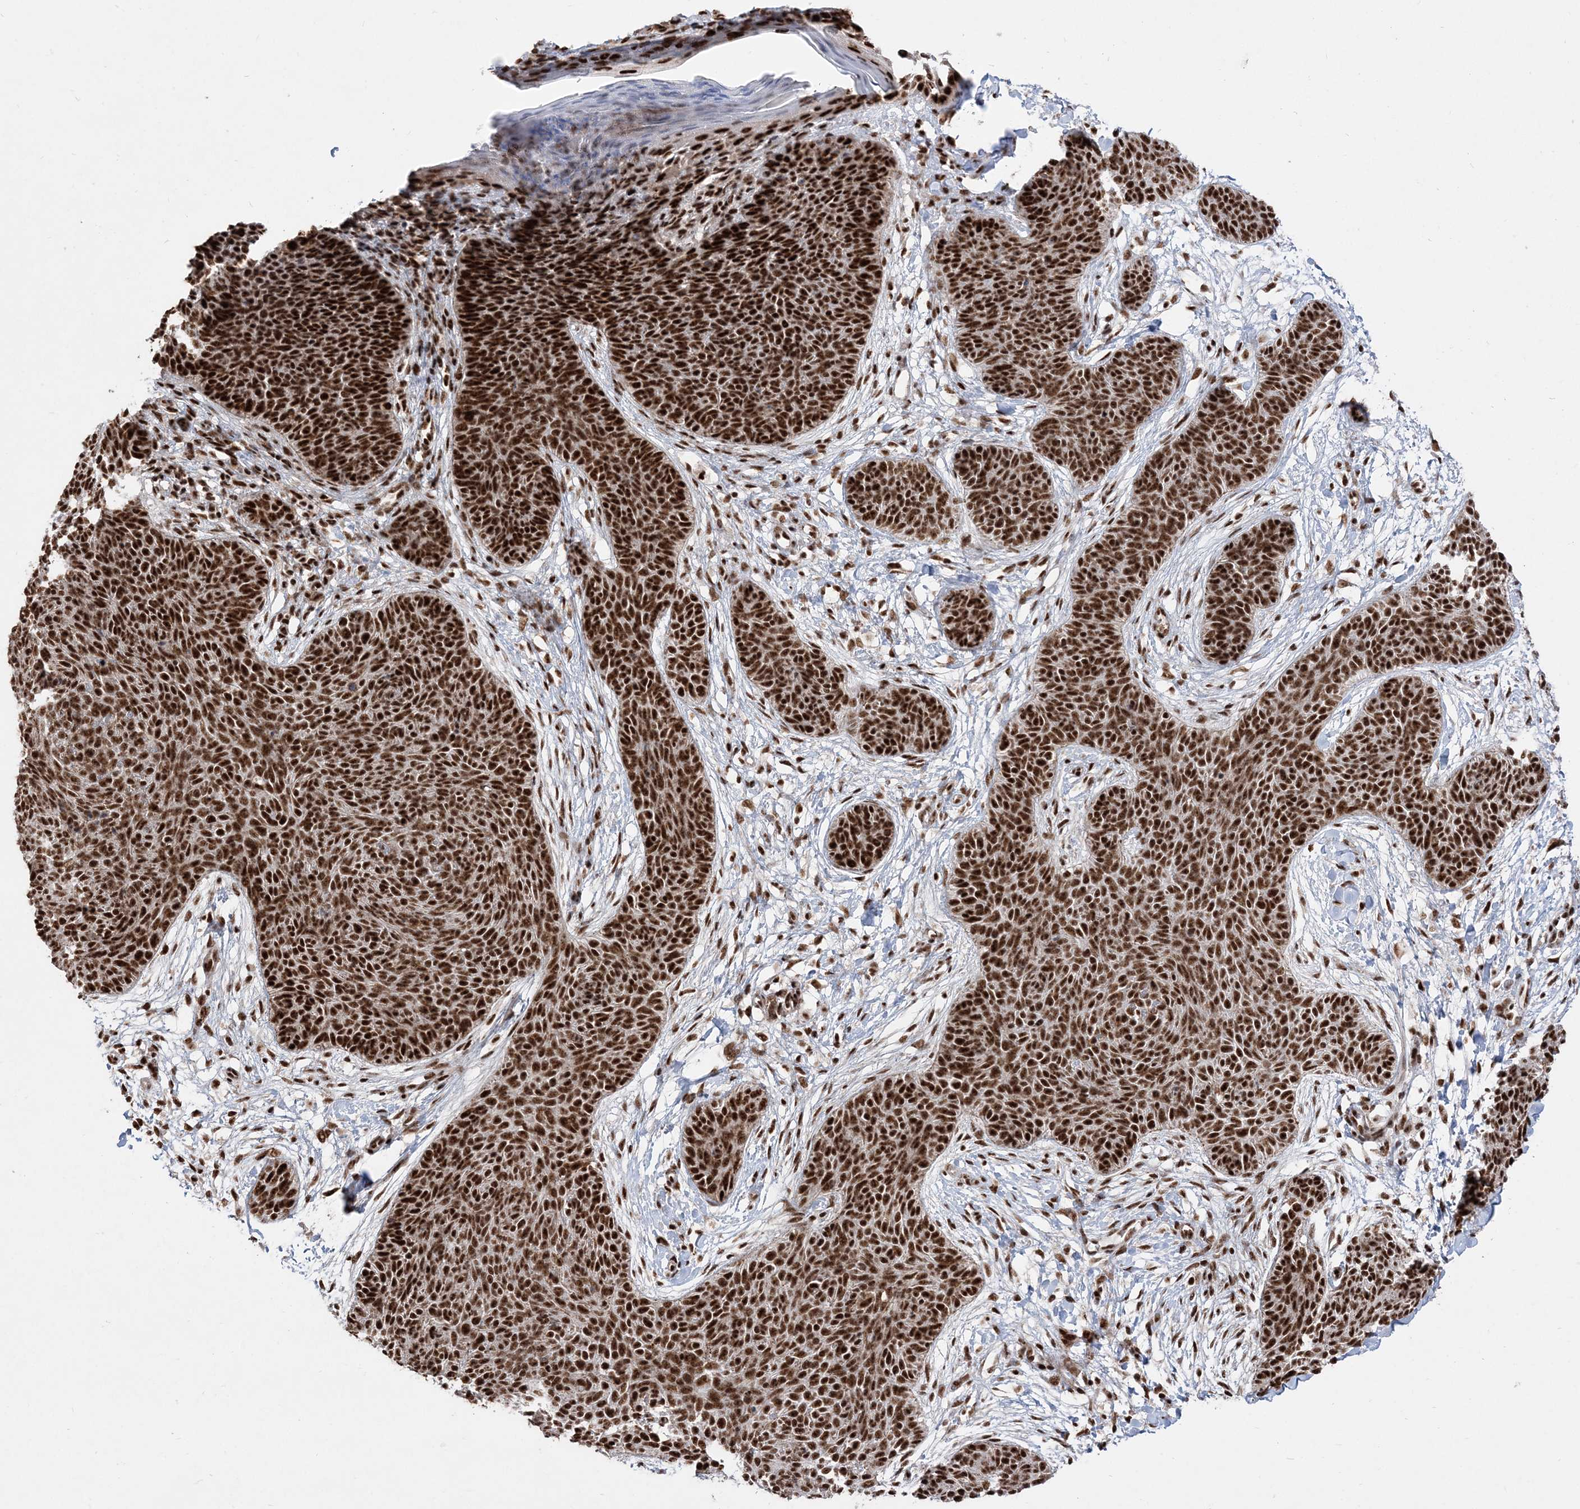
{"staining": {"intensity": "strong", "quantity": ">75%", "location": "nuclear"}, "tissue": "skin cancer", "cell_type": "Tumor cells", "image_type": "cancer", "snomed": [{"axis": "morphology", "description": "Basal cell carcinoma"}, {"axis": "topography", "description": "Skin"}], "caption": "Approximately >75% of tumor cells in skin cancer reveal strong nuclear protein expression as visualized by brown immunohistochemical staining.", "gene": "RBM17", "patient": {"sex": "male", "age": 85}}